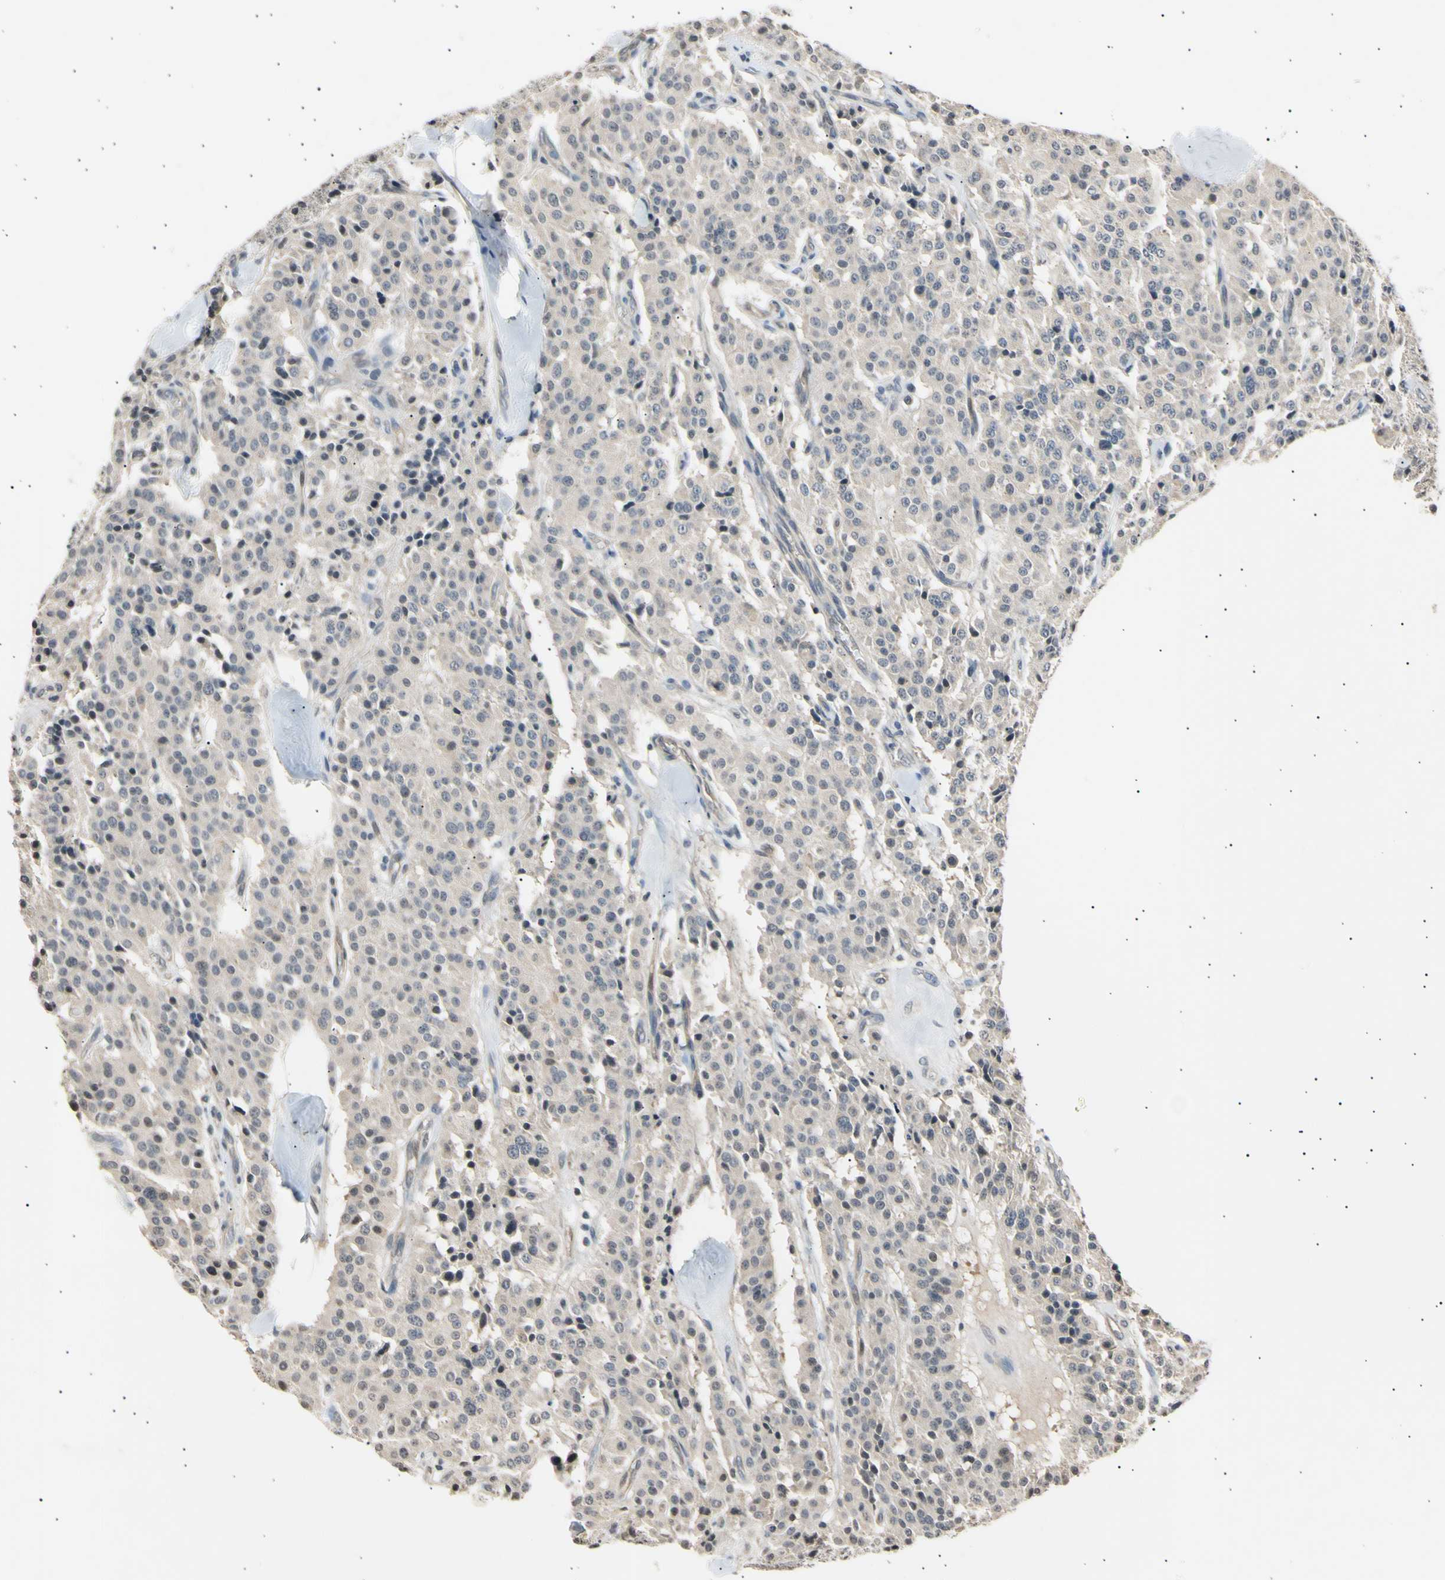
{"staining": {"intensity": "weak", "quantity": ">75%", "location": "cytoplasmic/membranous"}, "tissue": "carcinoid", "cell_type": "Tumor cells", "image_type": "cancer", "snomed": [{"axis": "morphology", "description": "Carcinoid, malignant, NOS"}, {"axis": "topography", "description": "Lung"}], "caption": "An image of human carcinoid (malignant) stained for a protein reveals weak cytoplasmic/membranous brown staining in tumor cells.", "gene": "AK1", "patient": {"sex": "male", "age": 30}}